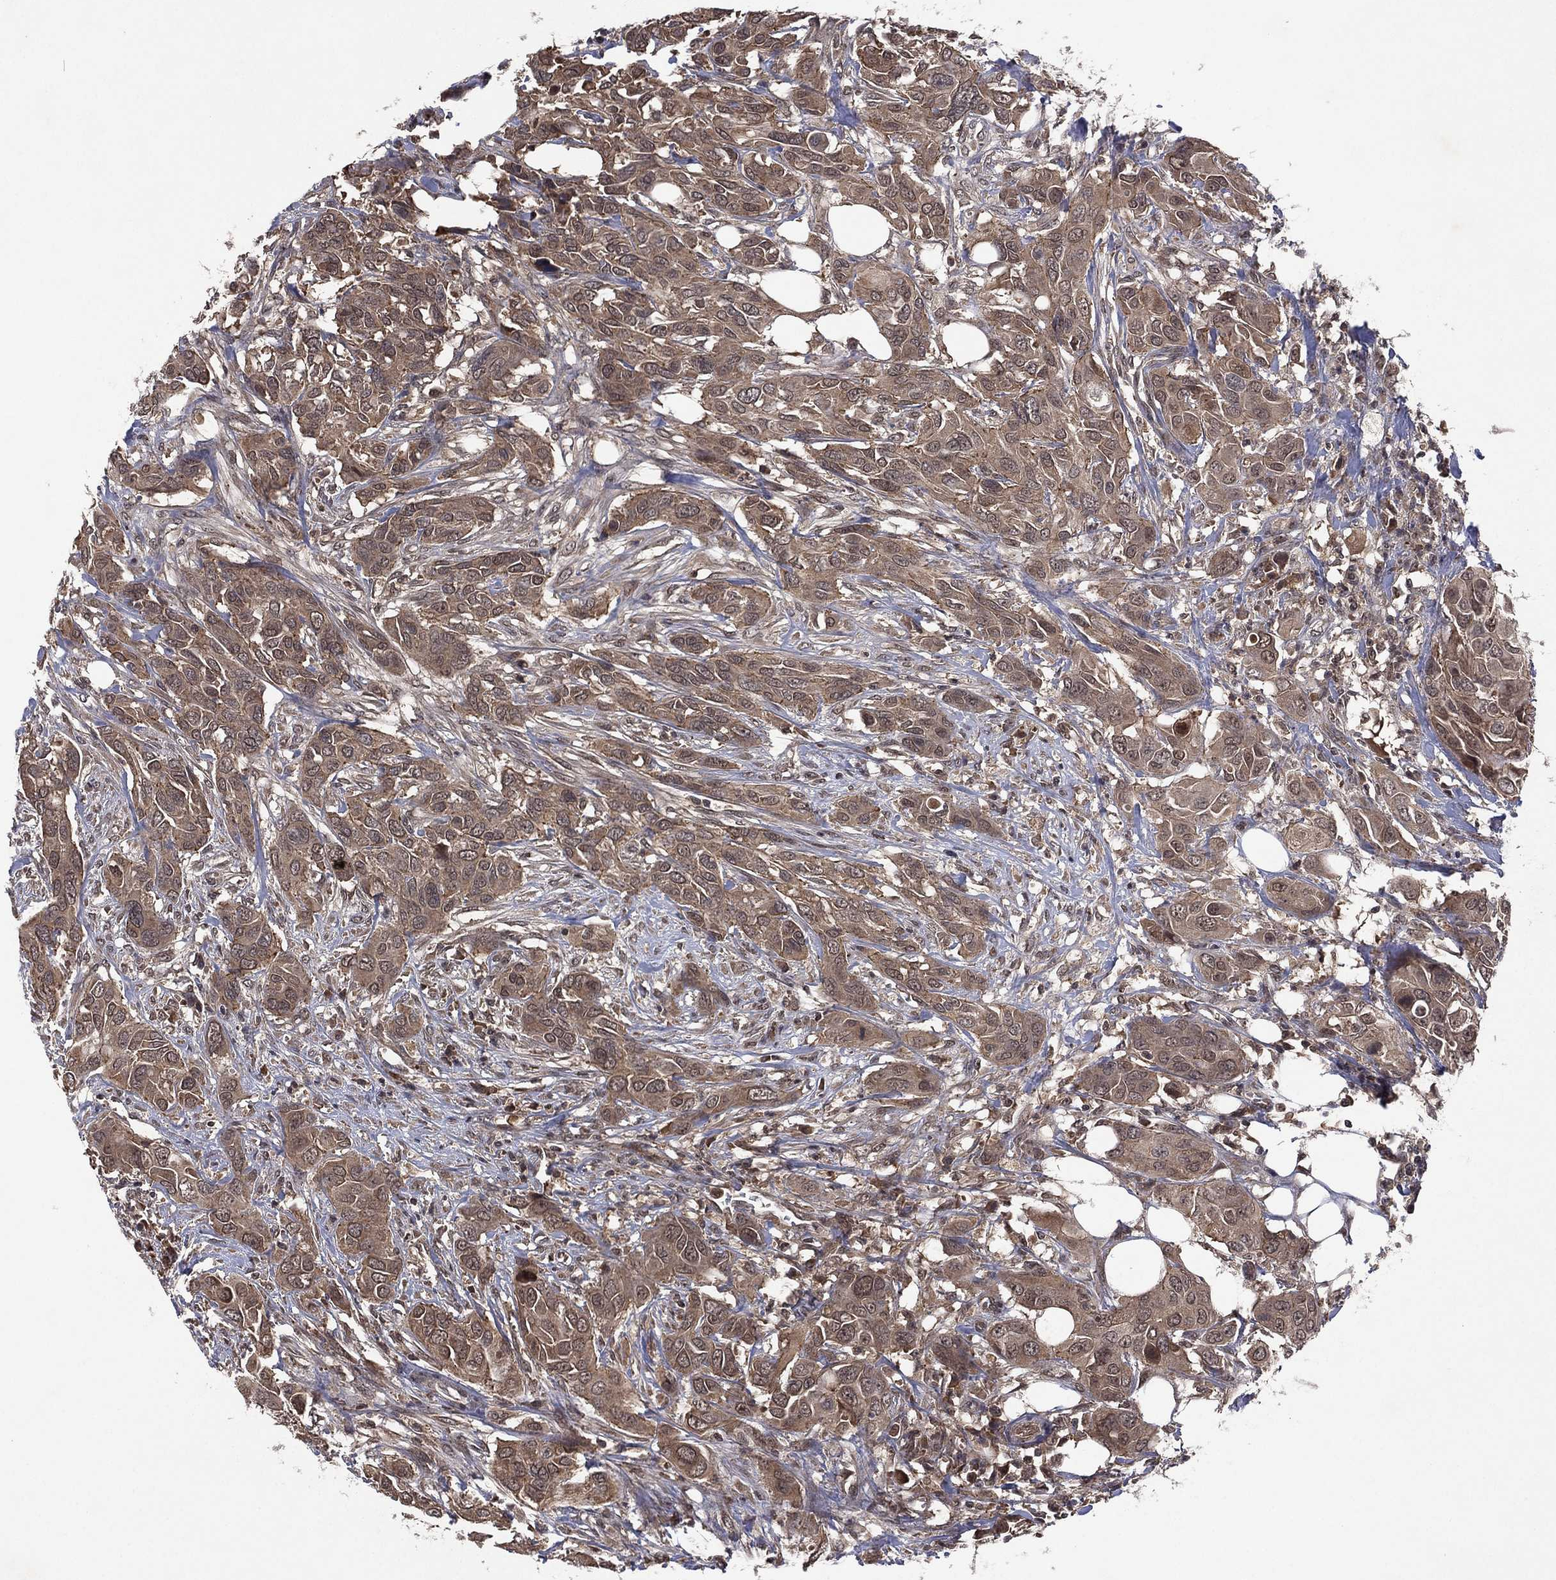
{"staining": {"intensity": "weak", "quantity": ">75%", "location": "cytoplasmic/membranous"}, "tissue": "urothelial cancer", "cell_type": "Tumor cells", "image_type": "cancer", "snomed": [{"axis": "morphology", "description": "Urothelial carcinoma, NOS"}, {"axis": "morphology", "description": "Urothelial carcinoma, High grade"}, {"axis": "topography", "description": "Urinary bladder"}], "caption": "Human urothelial cancer stained for a protein (brown) exhibits weak cytoplasmic/membranous positive positivity in about >75% of tumor cells.", "gene": "ATG4B", "patient": {"sex": "male", "age": 63}}